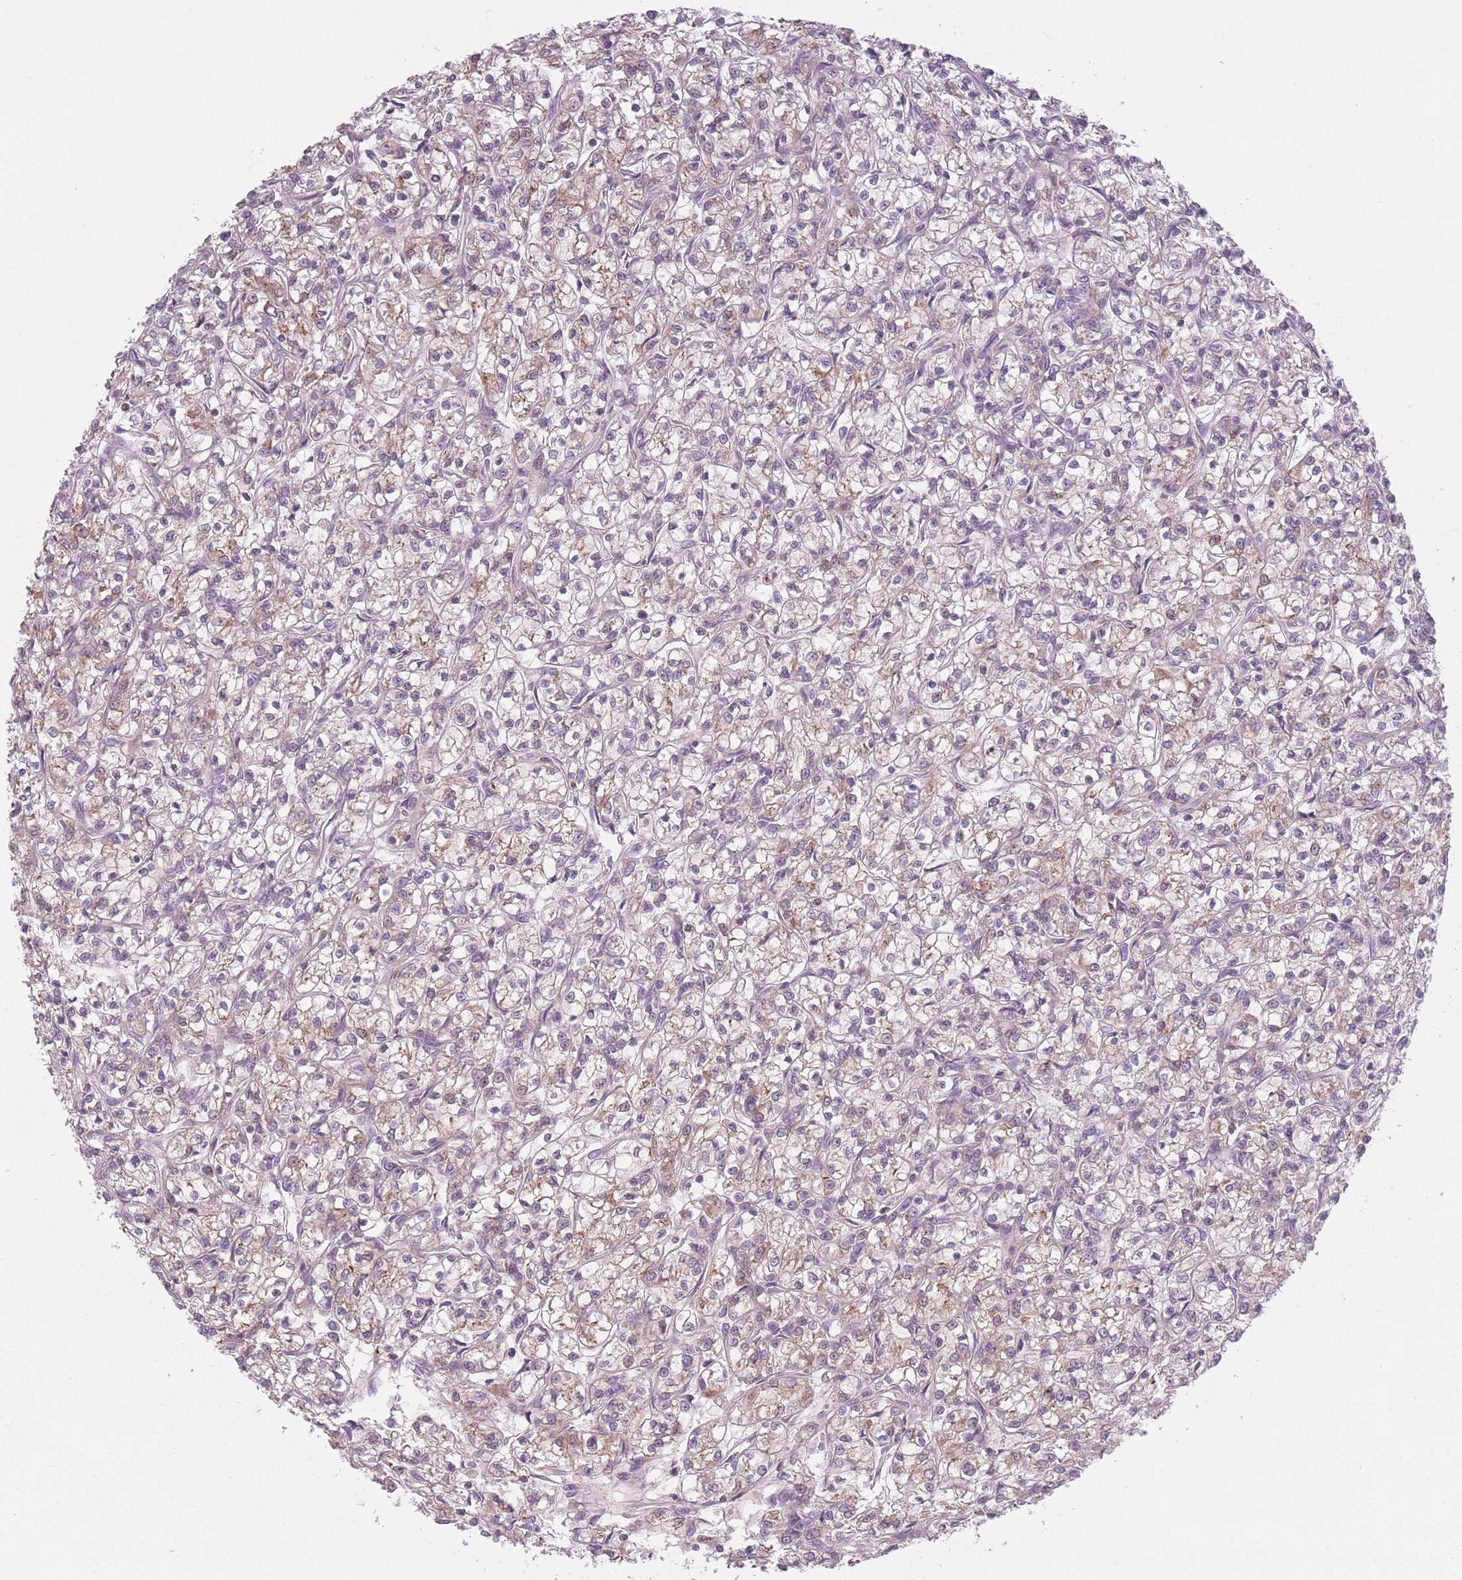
{"staining": {"intensity": "weak", "quantity": "<25%", "location": "cytoplasmic/membranous"}, "tissue": "renal cancer", "cell_type": "Tumor cells", "image_type": "cancer", "snomed": [{"axis": "morphology", "description": "Adenocarcinoma, NOS"}, {"axis": "topography", "description": "Kidney"}], "caption": "Immunohistochemistry of renal cancer exhibits no expression in tumor cells. (Brightfield microscopy of DAB immunohistochemistry (IHC) at high magnification).", "gene": "NT5DC2", "patient": {"sex": "female", "age": 59}}